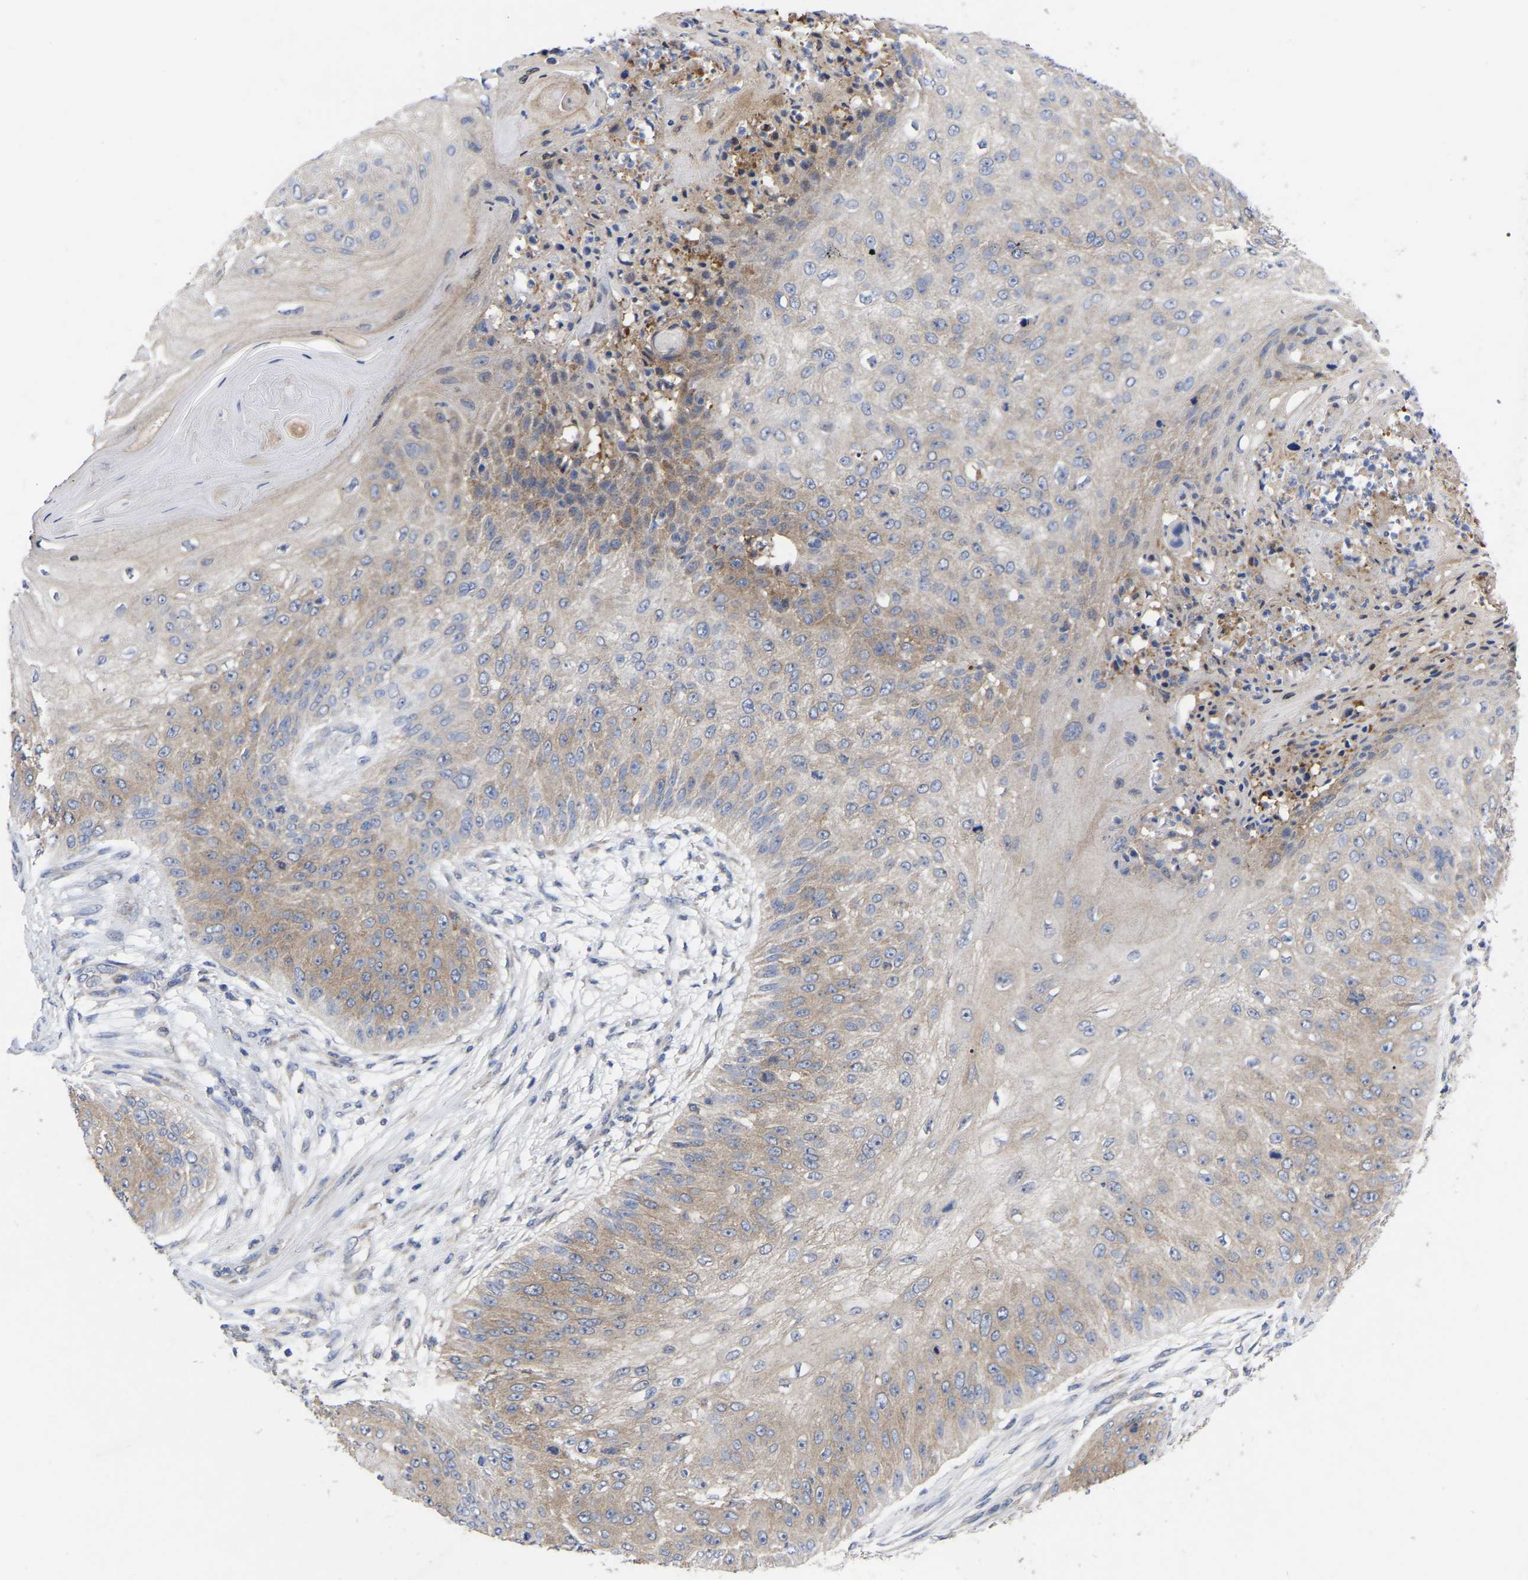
{"staining": {"intensity": "weak", "quantity": "<25%", "location": "cytoplasmic/membranous"}, "tissue": "skin cancer", "cell_type": "Tumor cells", "image_type": "cancer", "snomed": [{"axis": "morphology", "description": "Squamous cell carcinoma, NOS"}, {"axis": "topography", "description": "Skin"}], "caption": "Immunohistochemistry (IHC) histopathology image of neoplastic tissue: human skin cancer stained with DAB displays no significant protein staining in tumor cells.", "gene": "TCP1", "patient": {"sex": "female", "age": 80}}